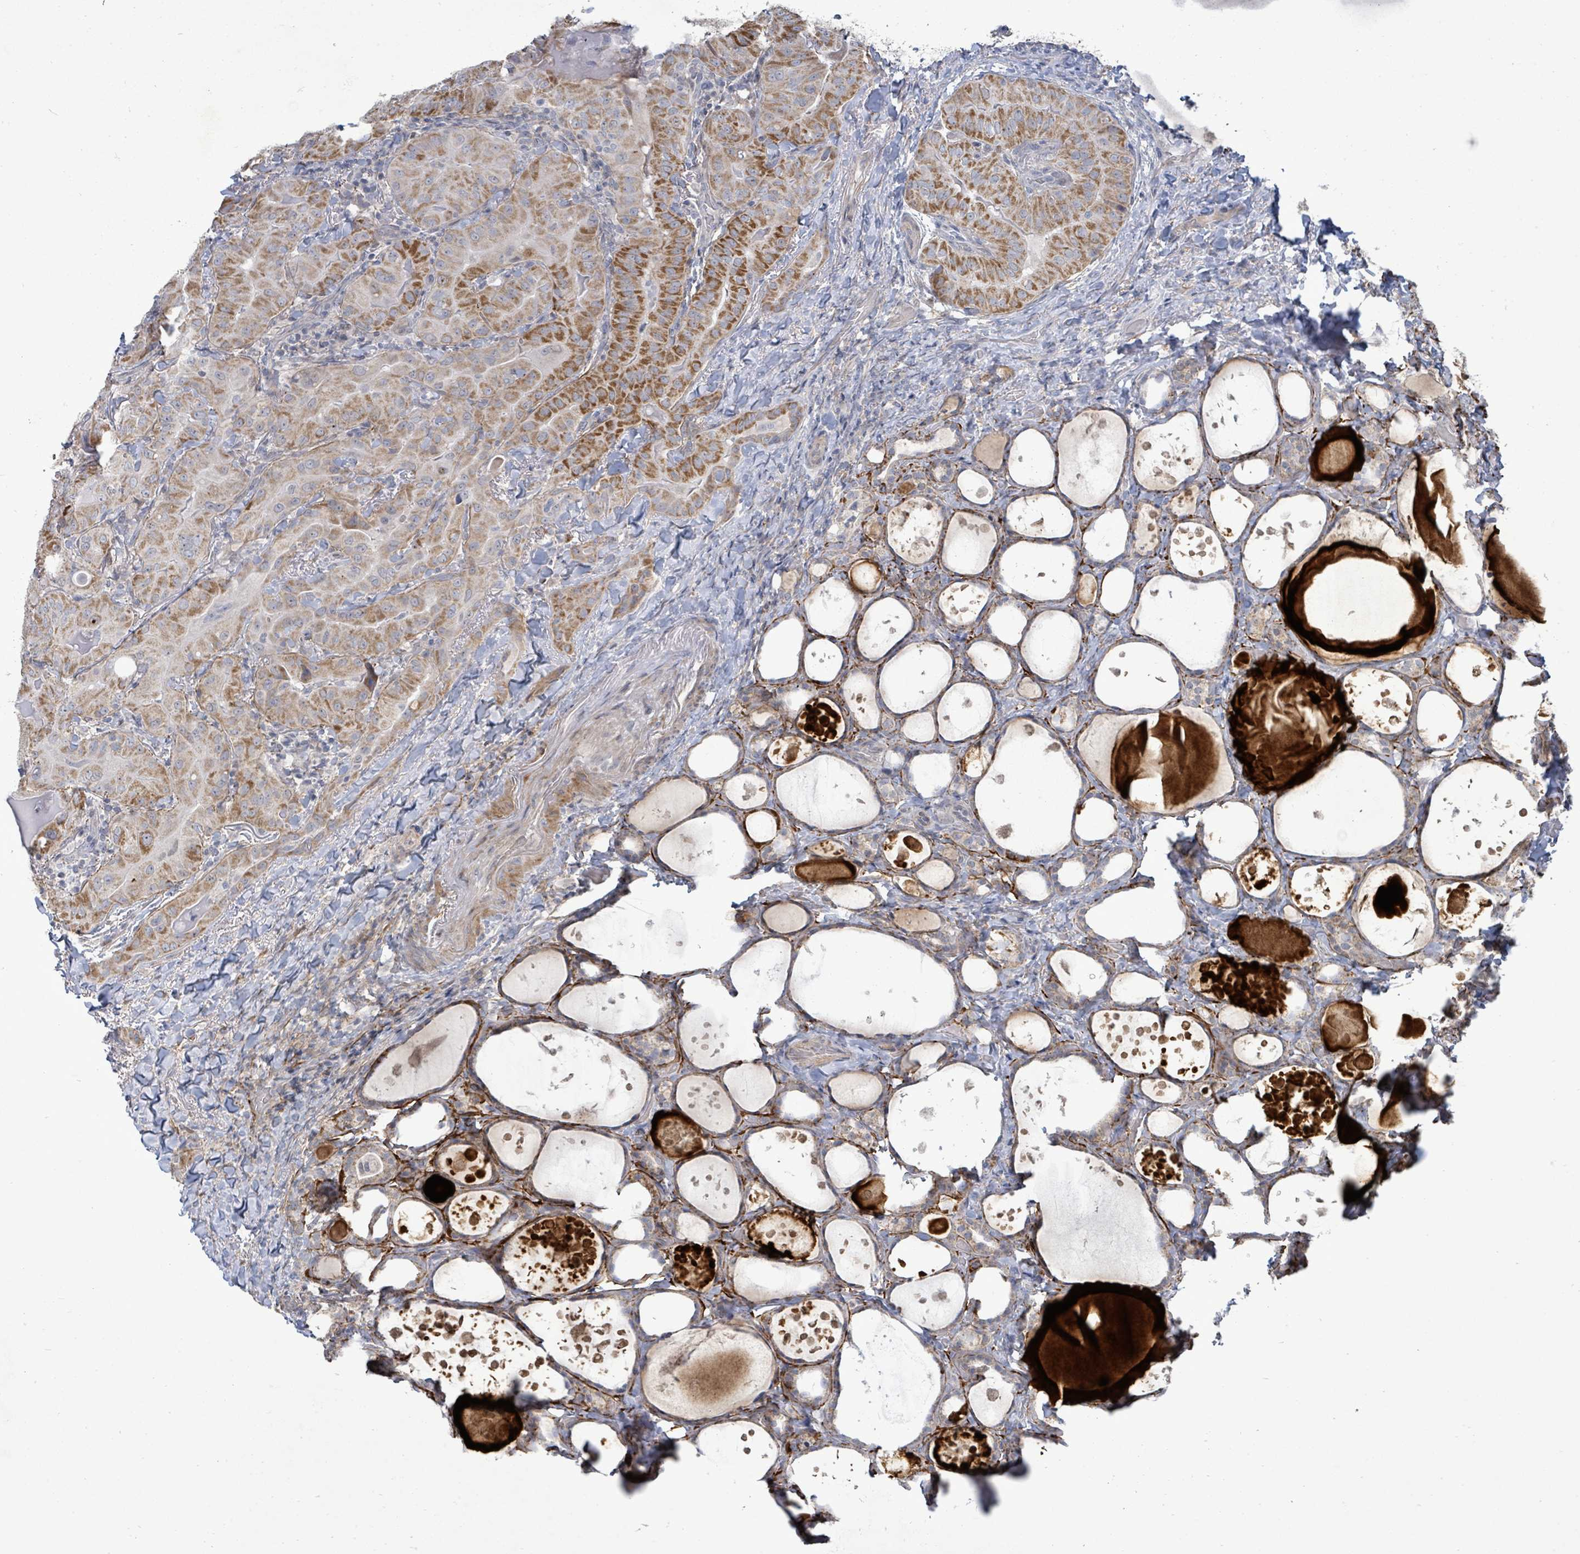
{"staining": {"intensity": "strong", "quantity": ">75%", "location": "cytoplasmic/membranous"}, "tissue": "thyroid cancer", "cell_type": "Tumor cells", "image_type": "cancer", "snomed": [{"axis": "morphology", "description": "Papillary adenocarcinoma, NOS"}, {"axis": "topography", "description": "Thyroid gland"}], "caption": "IHC (DAB (3,3'-diaminobenzidine)) staining of human thyroid cancer (papillary adenocarcinoma) reveals strong cytoplasmic/membranous protein positivity in approximately >75% of tumor cells. The staining was performed using DAB to visualize the protein expression in brown, while the nuclei were stained in blue with hematoxylin (Magnification: 20x).", "gene": "ZFPM1", "patient": {"sex": "female", "age": 68}}